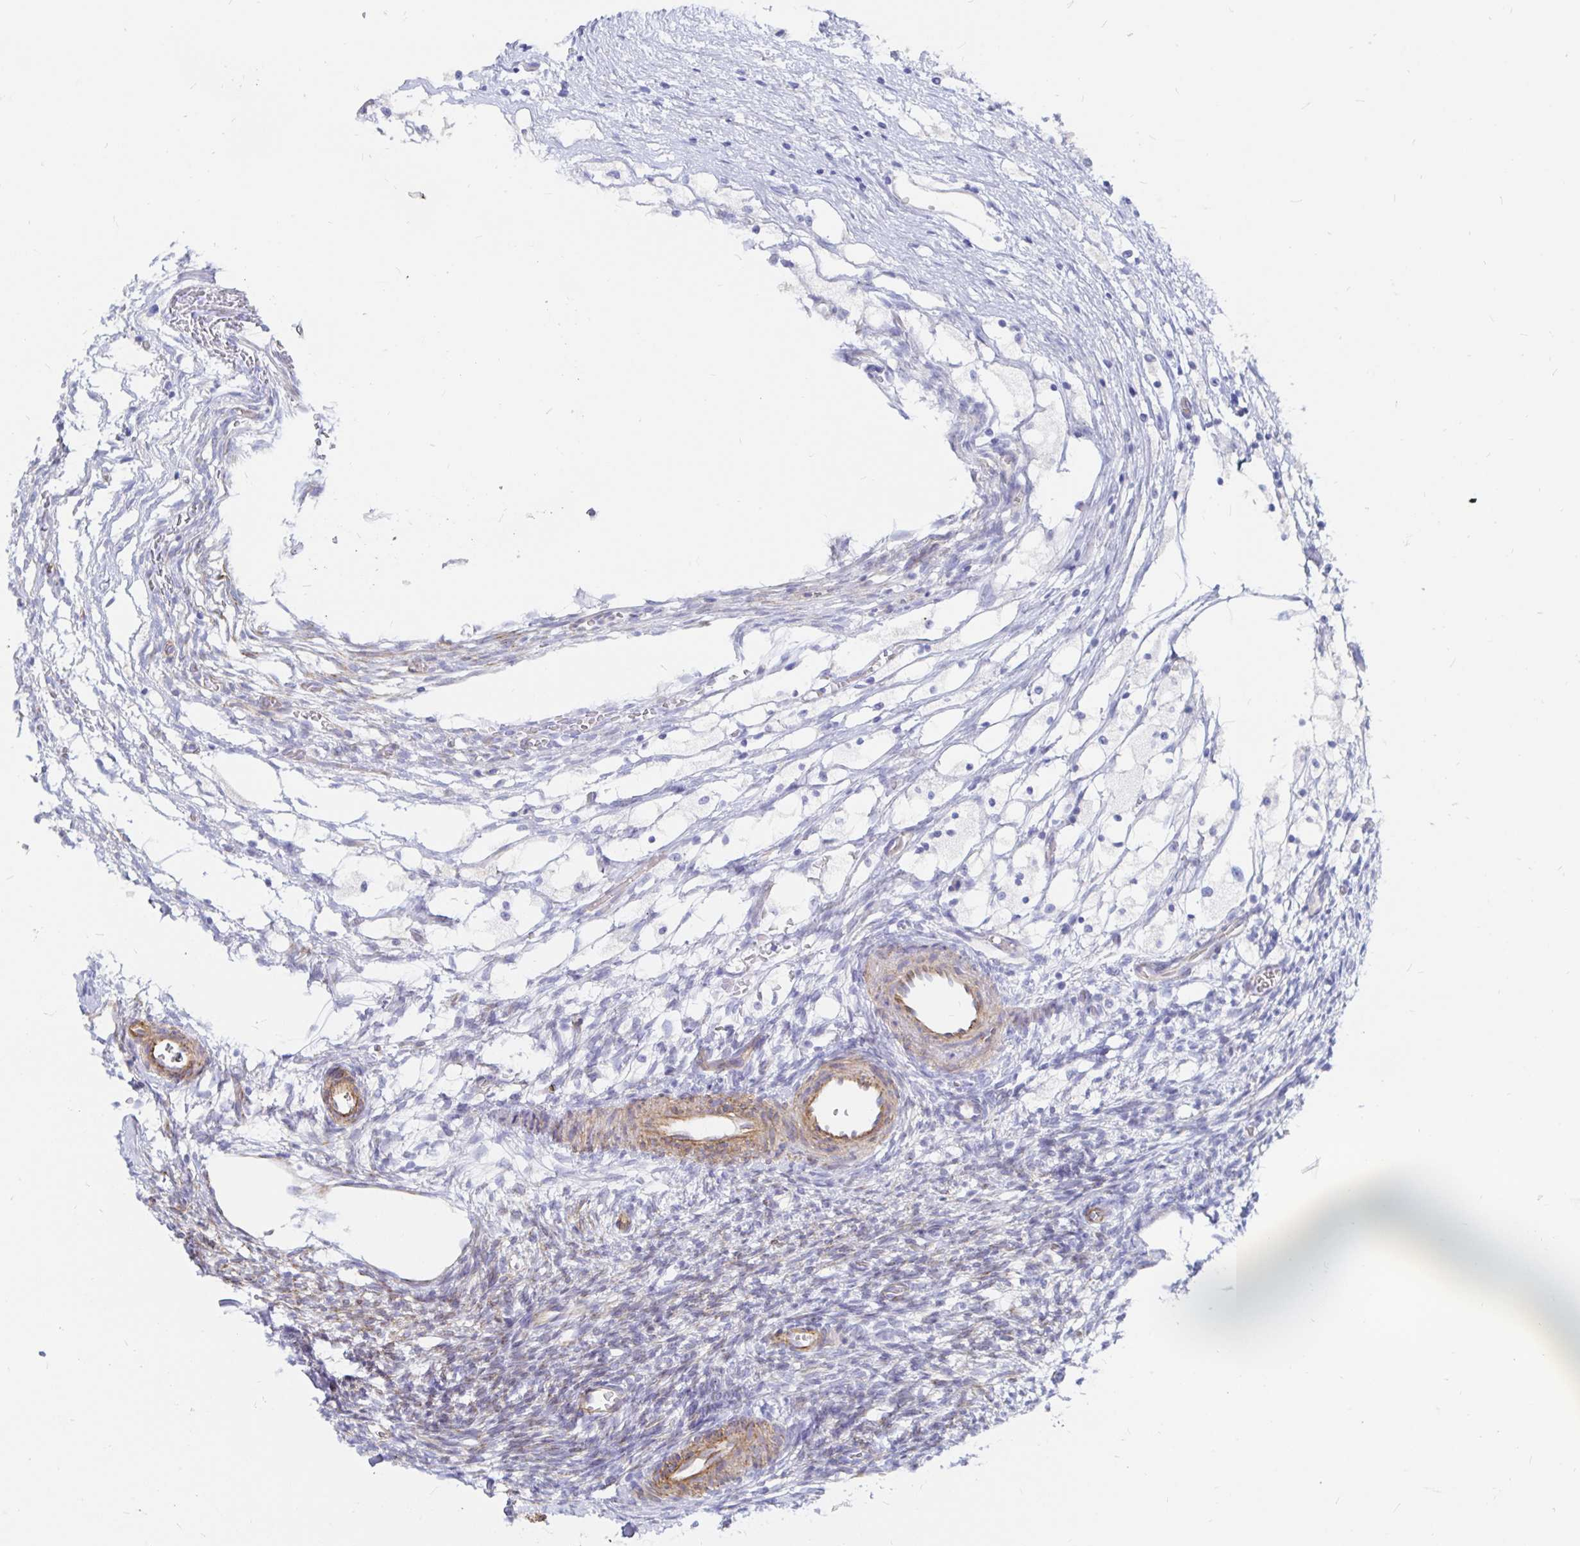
{"staining": {"intensity": "negative", "quantity": "none", "location": "none"}, "tissue": "ovary", "cell_type": "Follicle cells", "image_type": "normal", "snomed": [{"axis": "morphology", "description": "Normal tissue, NOS"}, {"axis": "topography", "description": "Ovary"}], "caption": "Immunohistochemistry (IHC) of unremarkable ovary displays no expression in follicle cells.", "gene": "COX16", "patient": {"sex": "female", "age": 34}}